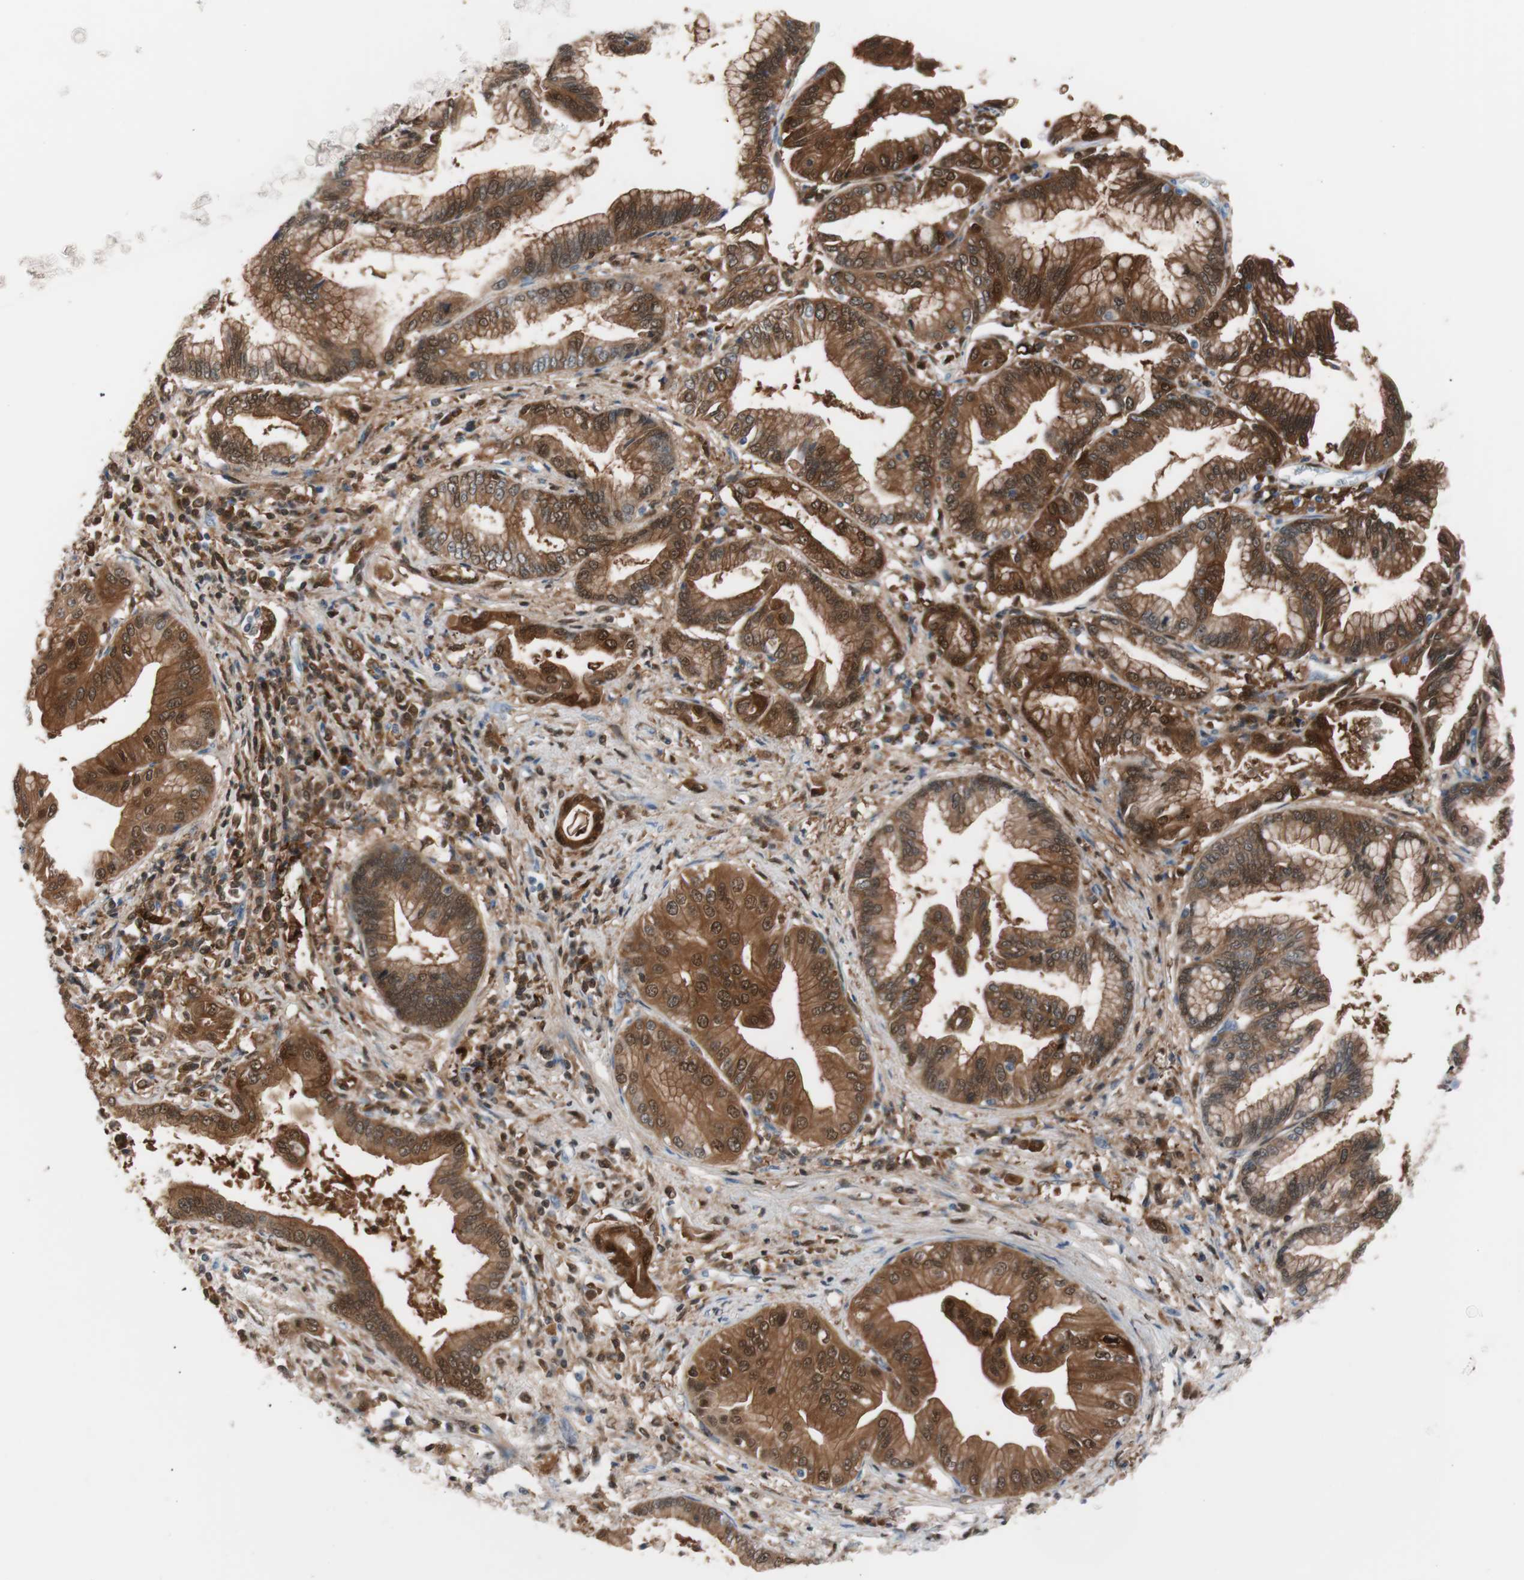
{"staining": {"intensity": "strong", "quantity": ">75%", "location": "cytoplasmic/membranous,nuclear"}, "tissue": "pancreatic cancer", "cell_type": "Tumor cells", "image_type": "cancer", "snomed": [{"axis": "morphology", "description": "Adenocarcinoma, NOS"}, {"axis": "topography", "description": "Pancreas"}], "caption": "Approximately >75% of tumor cells in adenocarcinoma (pancreatic) show strong cytoplasmic/membranous and nuclear protein staining as visualized by brown immunohistochemical staining.", "gene": "IL18", "patient": {"sex": "female", "age": 64}}